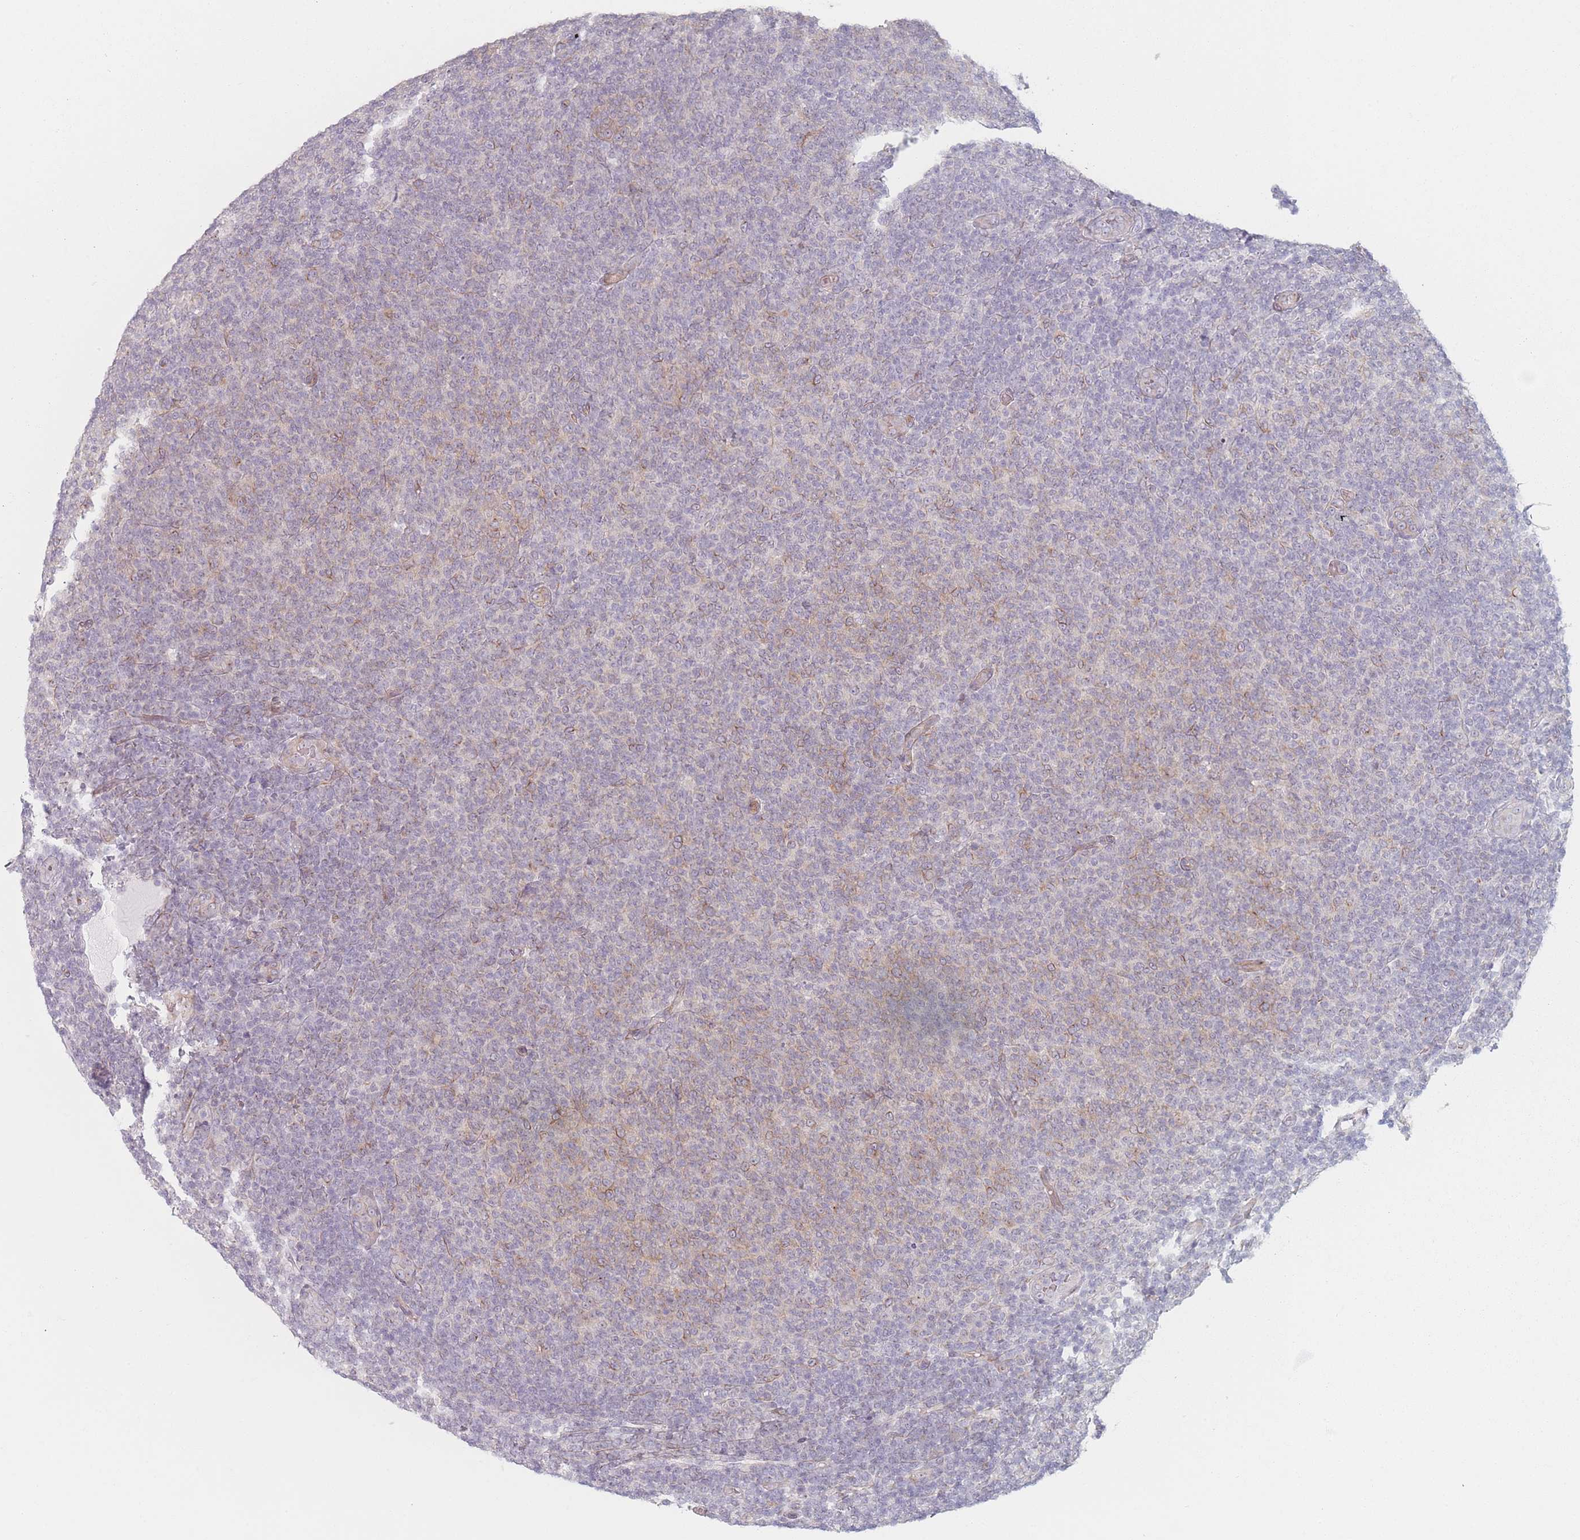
{"staining": {"intensity": "moderate", "quantity": ">75%", "location": "cytoplasmic/membranous"}, "tissue": "lymphoma", "cell_type": "Tumor cells", "image_type": "cancer", "snomed": [{"axis": "morphology", "description": "Malignant lymphoma, non-Hodgkin's type, Low grade"}, {"axis": "topography", "description": "Lymph node"}], "caption": "Tumor cells display medium levels of moderate cytoplasmic/membranous positivity in approximately >75% of cells in lymphoma.", "gene": "RNF4", "patient": {"sex": "male", "age": 66}}